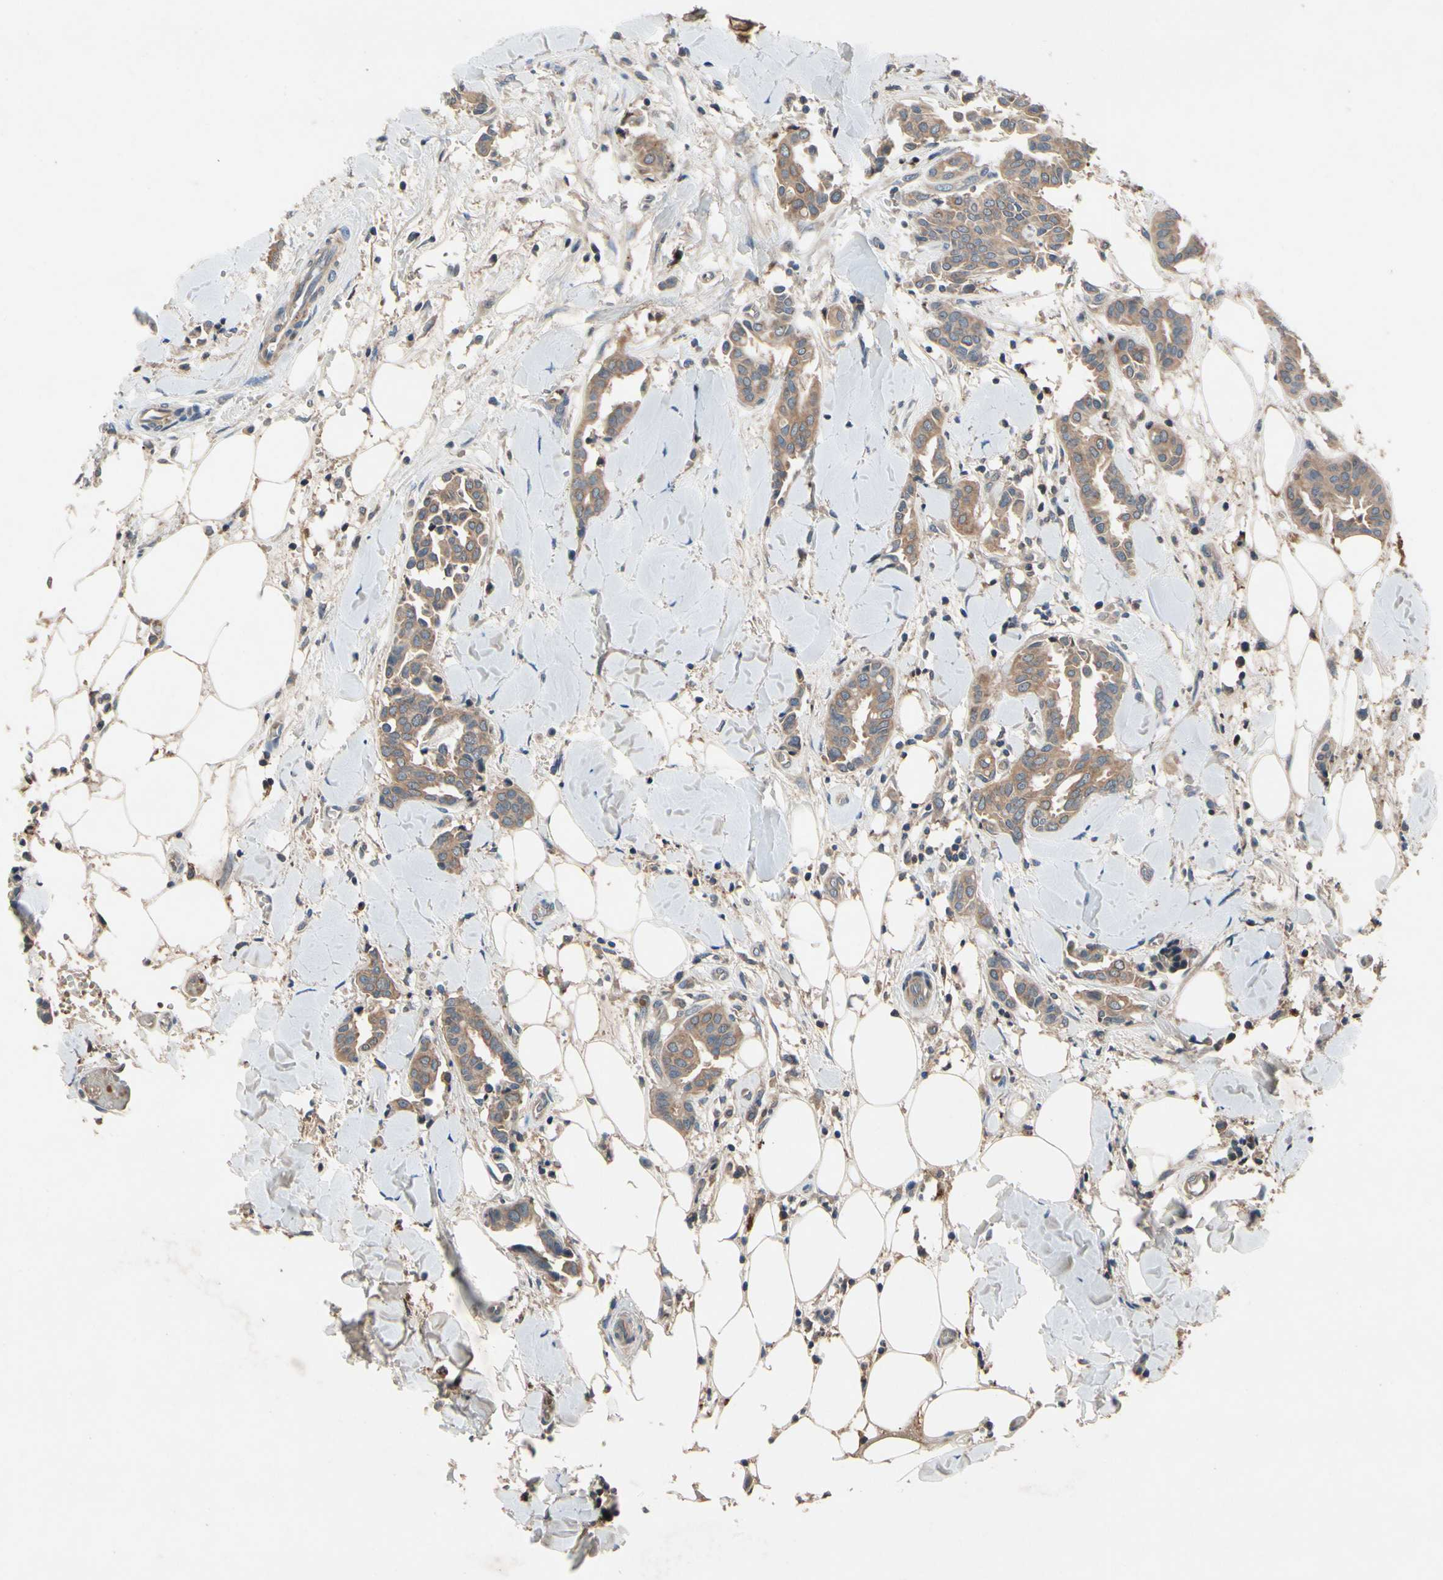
{"staining": {"intensity": "weak", "quantity": ">75%", "location": "cytoplasmic/membranous"}, "tissue": "head and neck cancer", "cell_type": "Tumor cells", "image_type": "cancer", "snomed": [{"axis": "morphology", "description": "Adenocarcinoma, NOS"}, {"axis": "topography", "description": "Salivary gland"}, {"axis": "topography", "description": "Head-Neck"}], "caption": "Protein analysis of head and neck adenocarcinoma tissue reveals weak cytoplasmic/membranous positivity in about >75% of tumor cells.", "gene": "IL1RL1", "patient": {"sex": "female", "age": 59}}